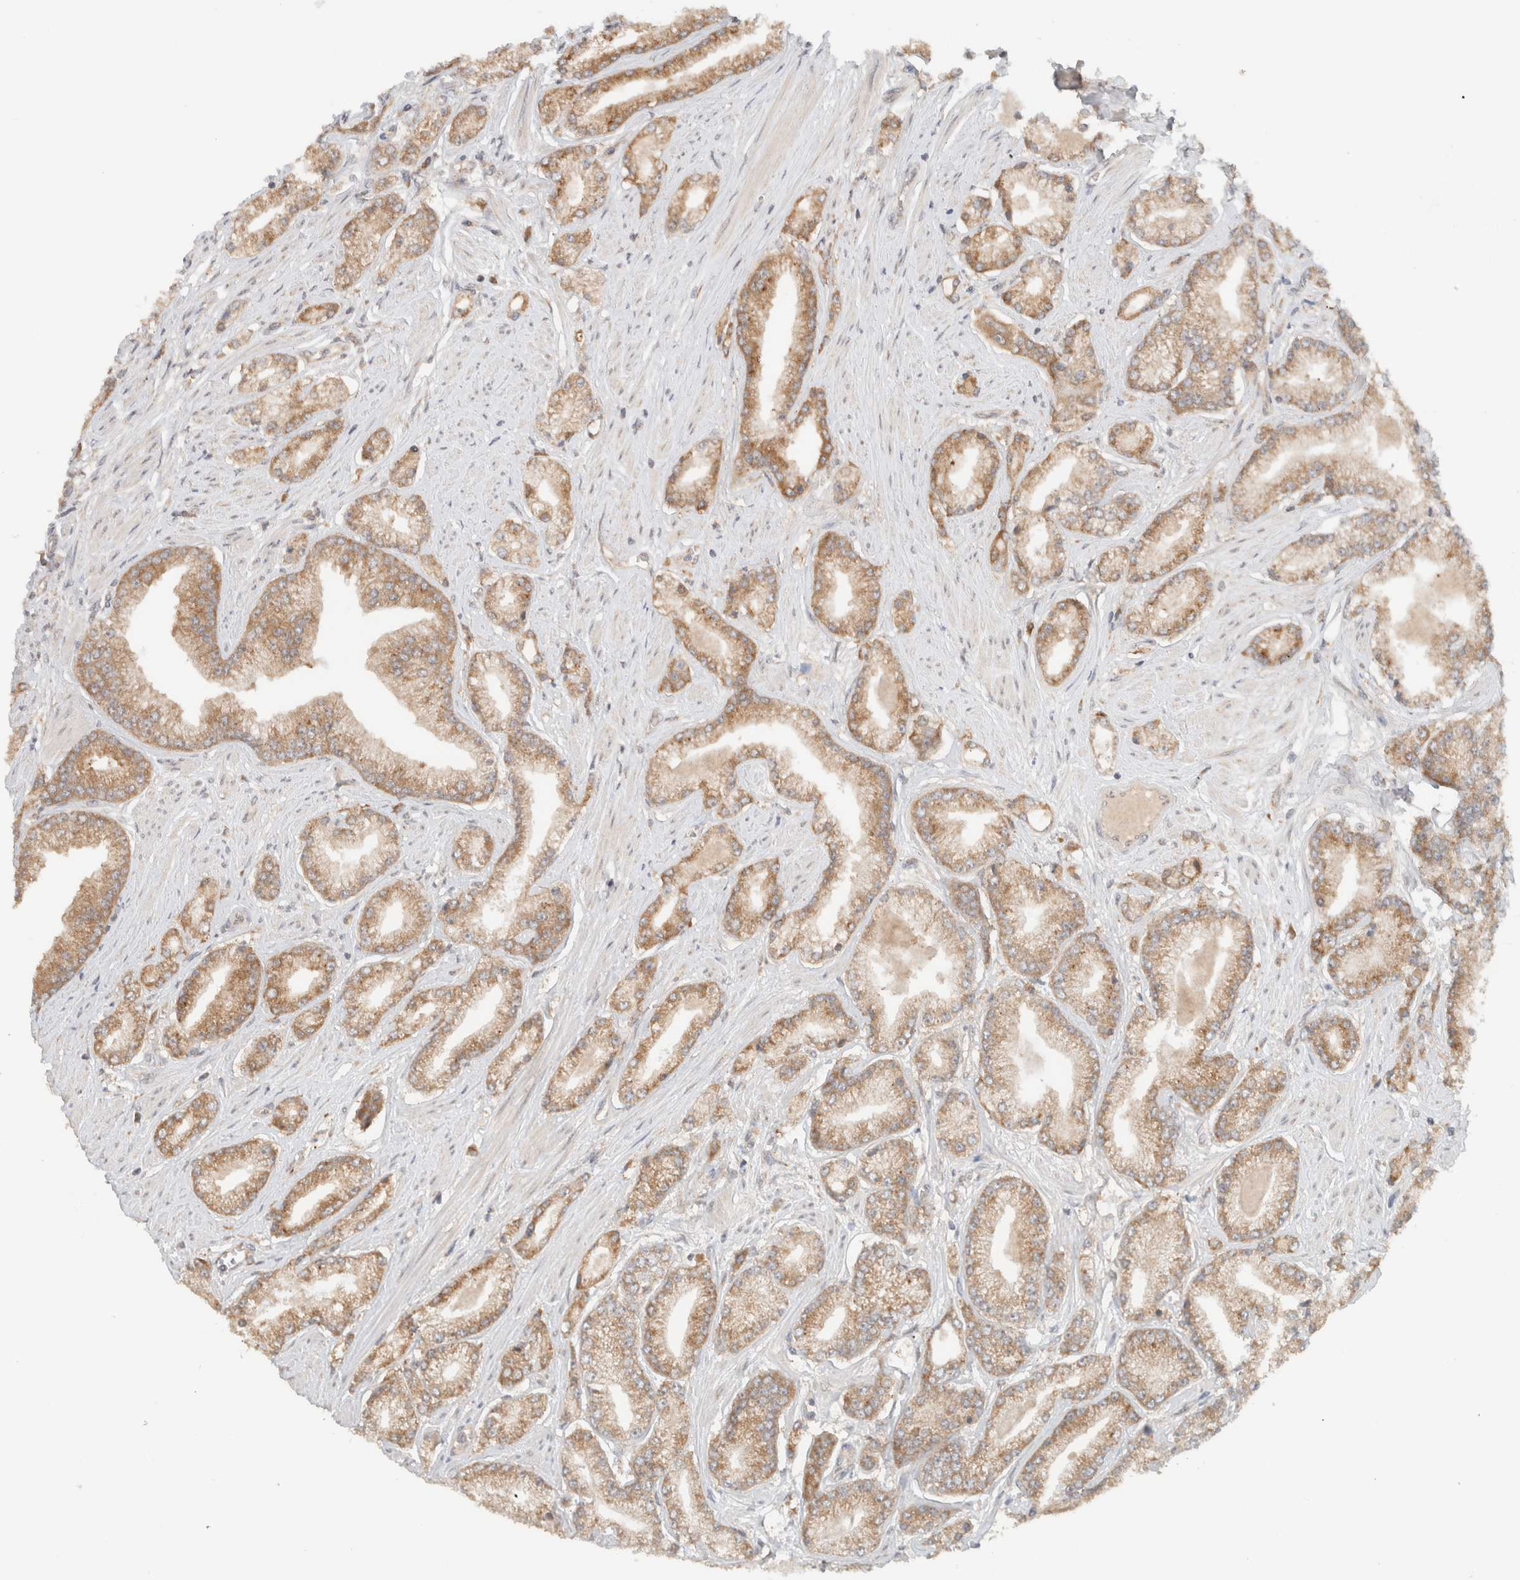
{"staining": {"intensity": "moderate", "quantity": ">75%", "location": "cytoplasmic/membranous"}, "tissue": "prostate cancer", "cell_type": "Tumor cells", "image_type": "cancer", "snomed": [{"axis": "morphology", "description": "Adenocarcinoma, Low grade"}, {"axis": "topography", "description": "Prostate"}], "caption": "Adenocarcinoma (low-grade) (prostate) stained with immunohistochemistry (IHC) shows moderate cytoplasmic/membranous expression in about >75% of tumor cells.", "gene": "ARFGEF2", "patient": {"sex": "male", "age": 62}}